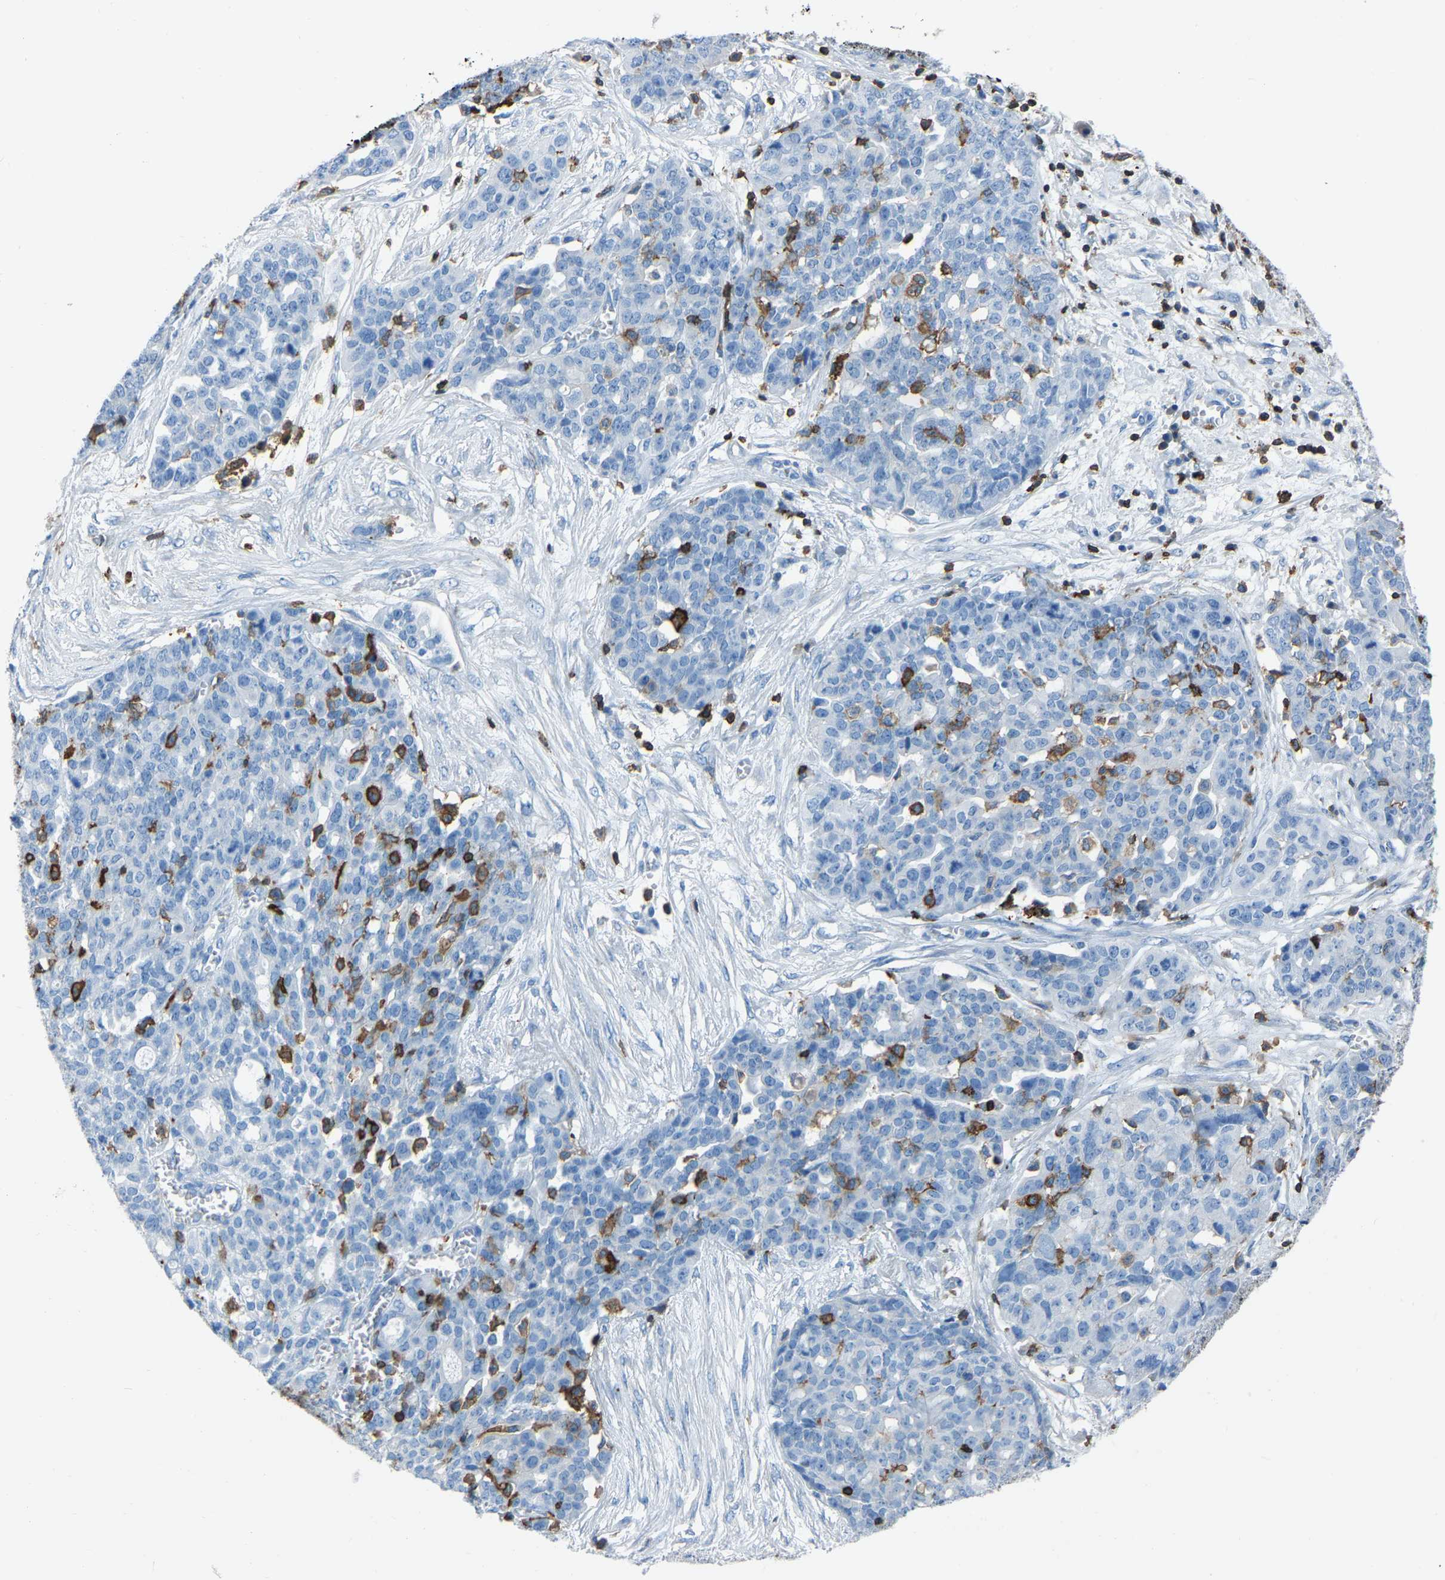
{"staining": {"intensity": "negative", "quantity": "none", "location": "none"}, "tissue": "ovarian cancer", "cell_type": "Tumor cells", "image_type": "cancer", "snomed": [{"axis": "morphology", "description": "Cystadenocarcinoma, serous, NOS"}, {"axis": "topography", "description": "Soft tissue"}, {"axis": "topography", "description": "Ovary"}], "caption": "Immunohistochemistry image of ovarian cancer (serous cystadenocarcinoma) stained for a protein (brown), which shows no positivity in tumor cells. (Brightfield microscopy of DAB immunohistochemistry at high magnification).", "gene": "LSP1", "patient": {"sex": "female", "age": 57}}